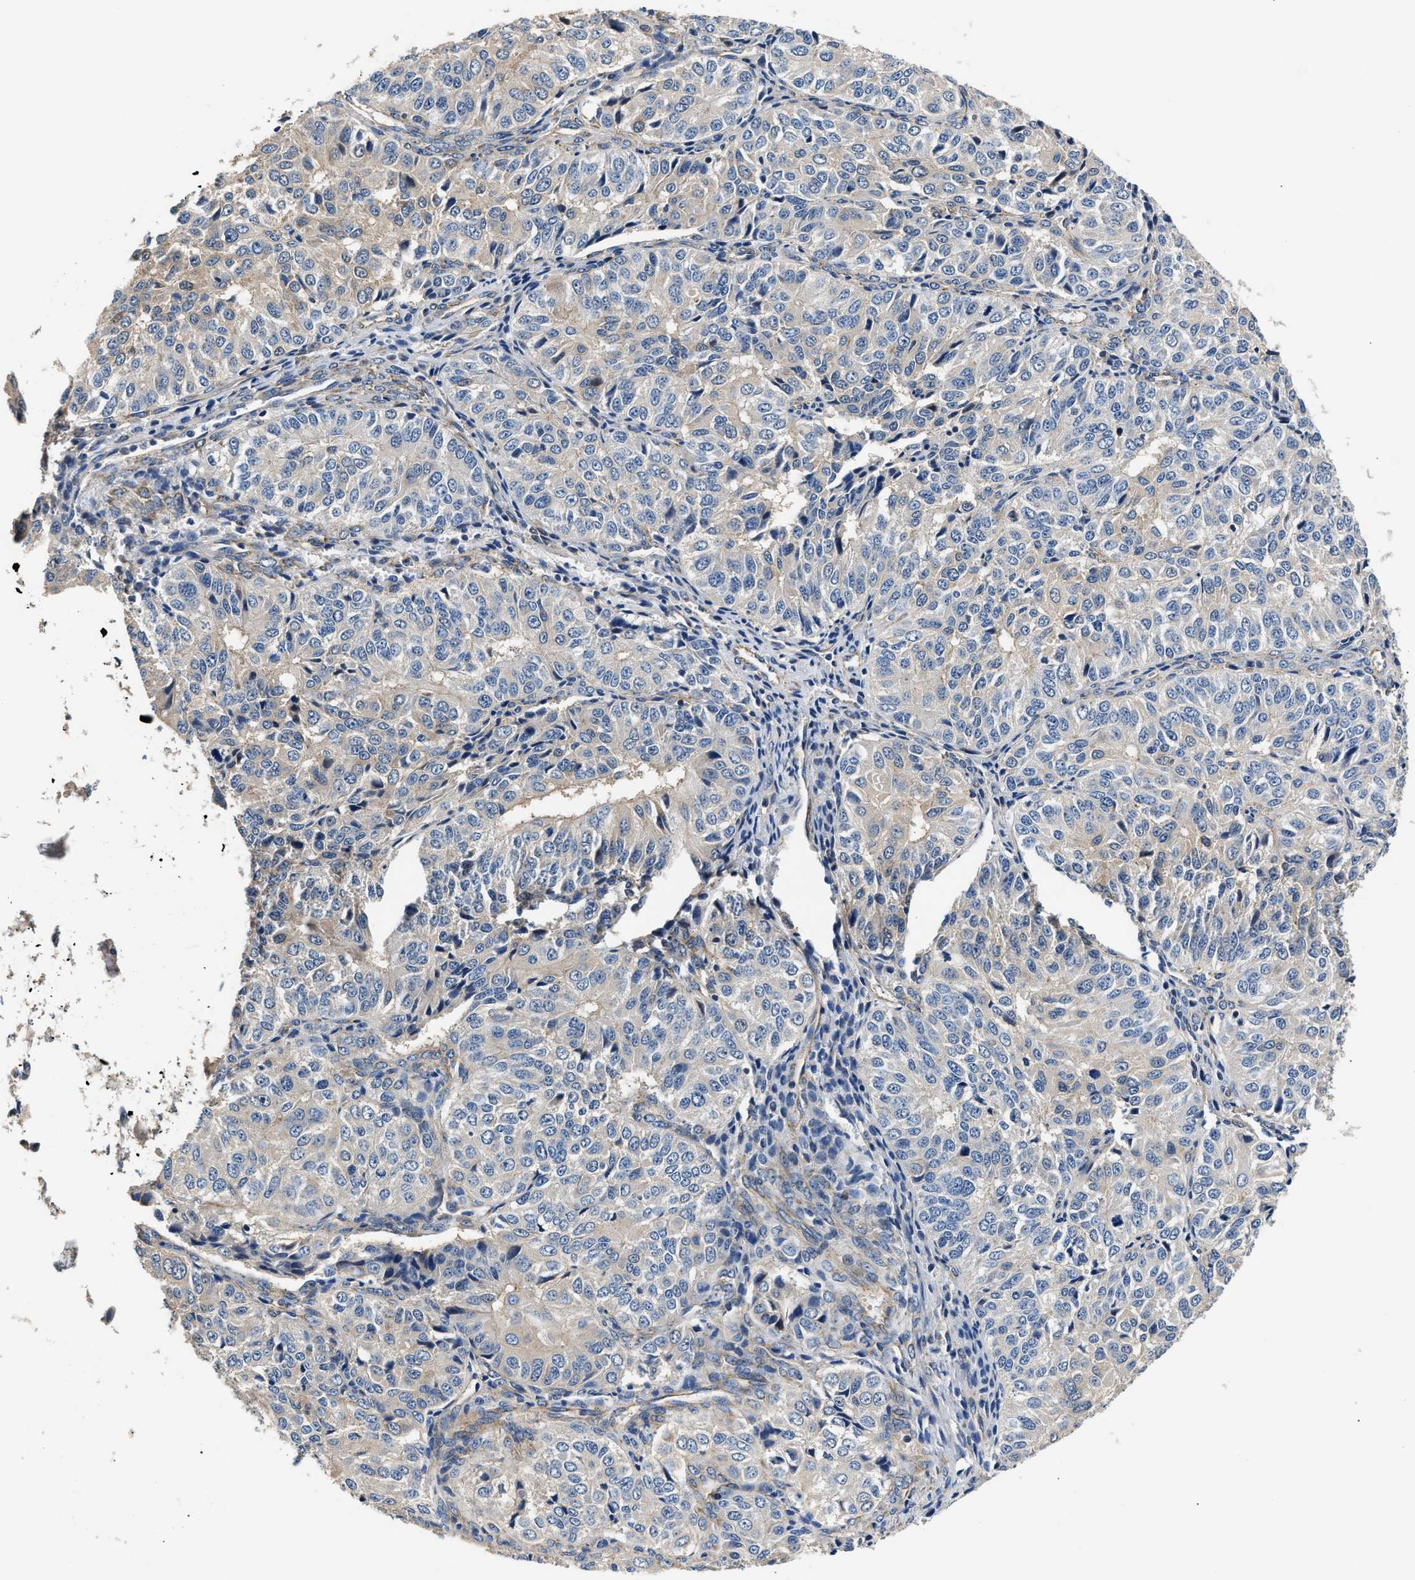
{"staining": {"intensity": "negative", "quantity": "none", "location": "none"}, "tissue": "ovarian cancer", "cell_type": "Tumor cells", "image_type": "cancer", "snomed": [{"axis": "morphology", "description": "Carcinoma, endometroid"}, {"axis": "topography", "description": "Ovary"}], "caption": "Human ovarian cancer stained for a protein using immunohistochemistry (IHC) reveals no positivity in tumor cells.", "gene": "TEX2", "patient": {"sex": "female", "age": 51}}